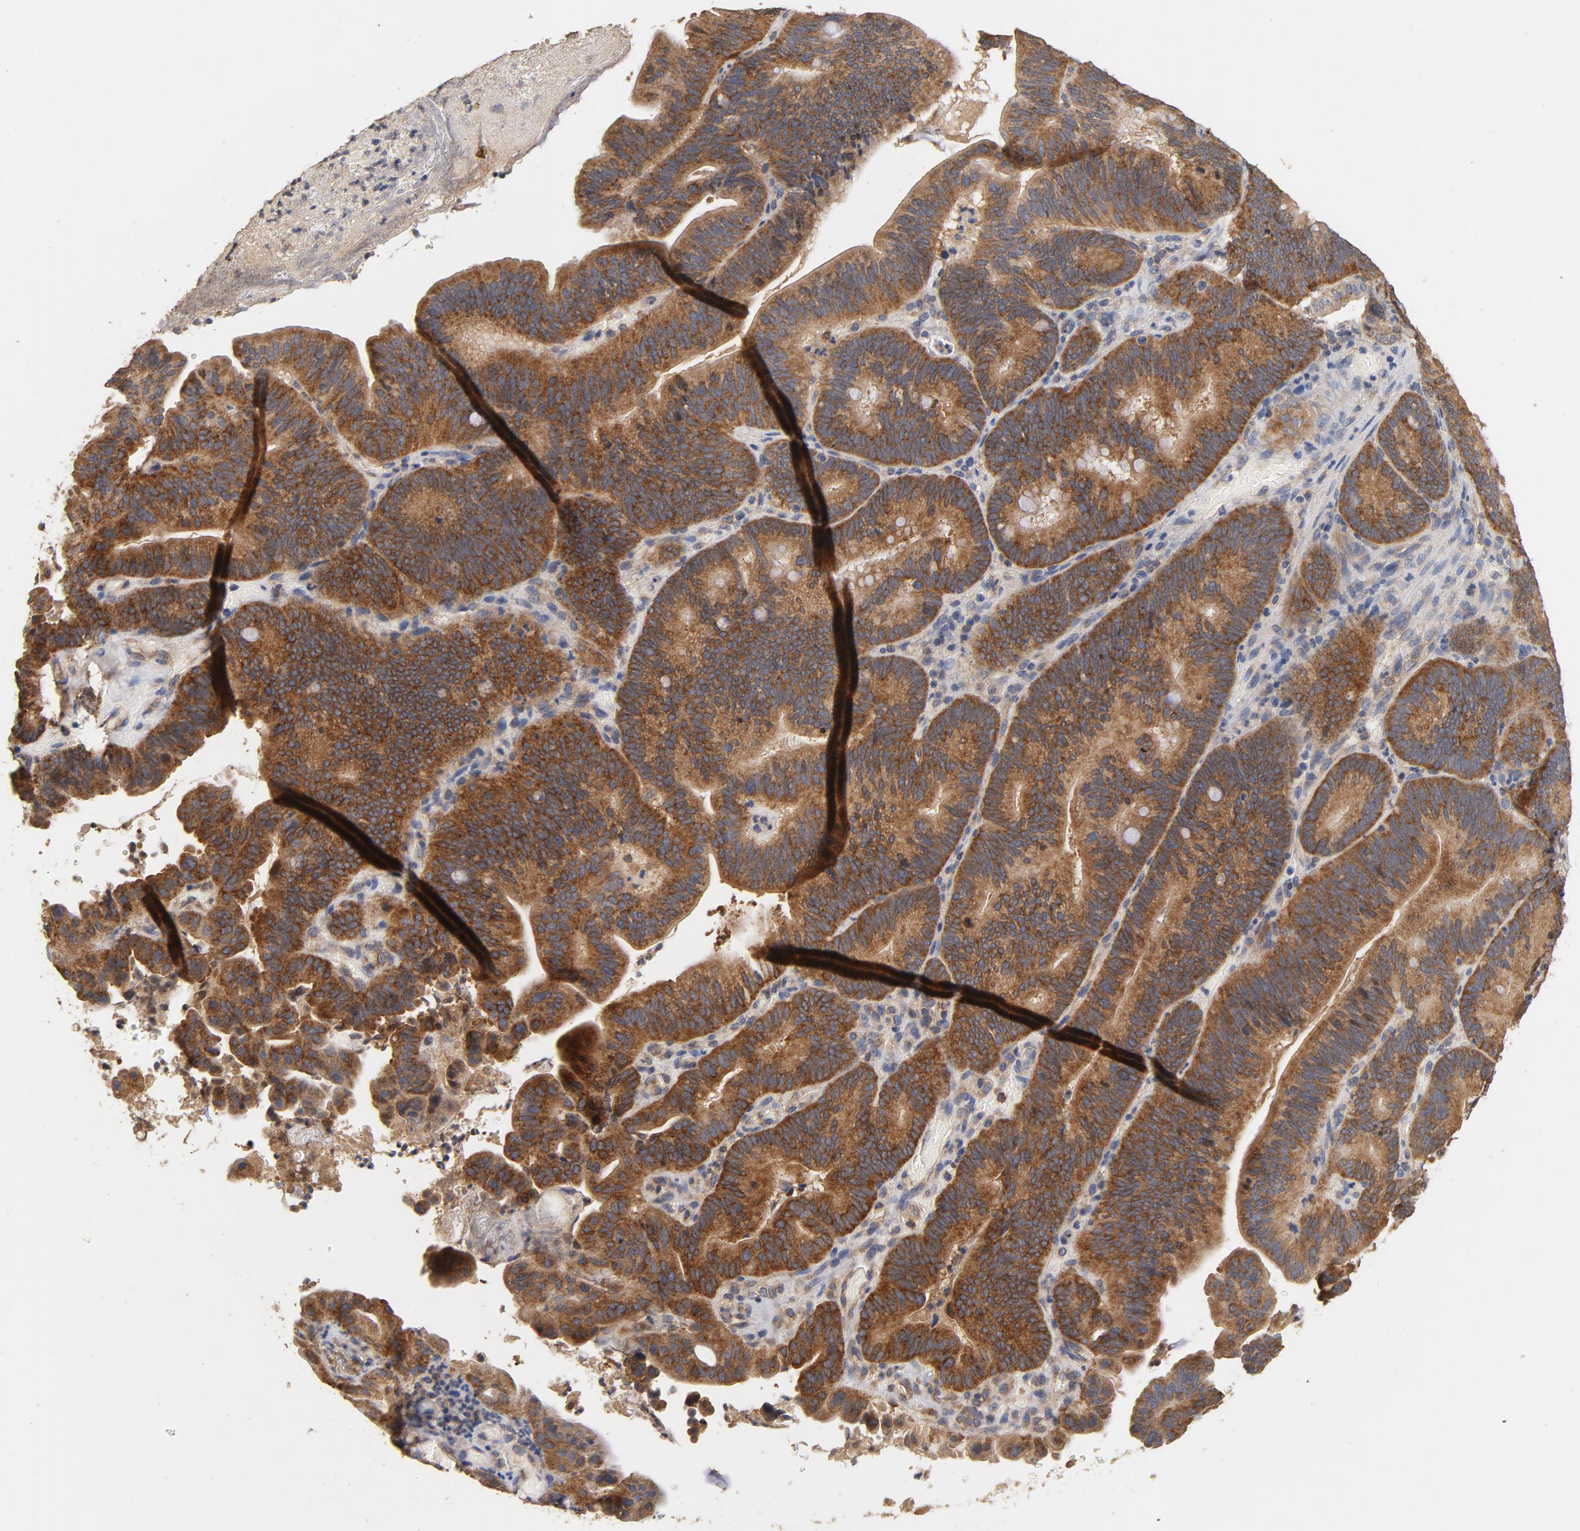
{"staining": {"intensity": "moderate", "quantity": ">75%", "location": "cytoplasmic/membranous"}, "tissue": "pancreatic cancer", "cell_type": "Tumor cells", "image_type": "cancer", "snomed": [{"axis": "morphology", "description": "Adenocarcinoma, NOS"}, {"axis": "topography", "description": "Pancreas"}], "caption": "Protein expression analysis of pancreatic adenocarcinoma exhibits moderate cytoplasmic/membranous expression in approximately >75% of tumor cells. The staining was performed using DAB (3,3'-diaminobenzidine), with brown indicating positive protein expression. Nuclei are stained blue with hematoxylin.", "gene": "DDX6", "patient": {"sex": "male", "age": 82}}